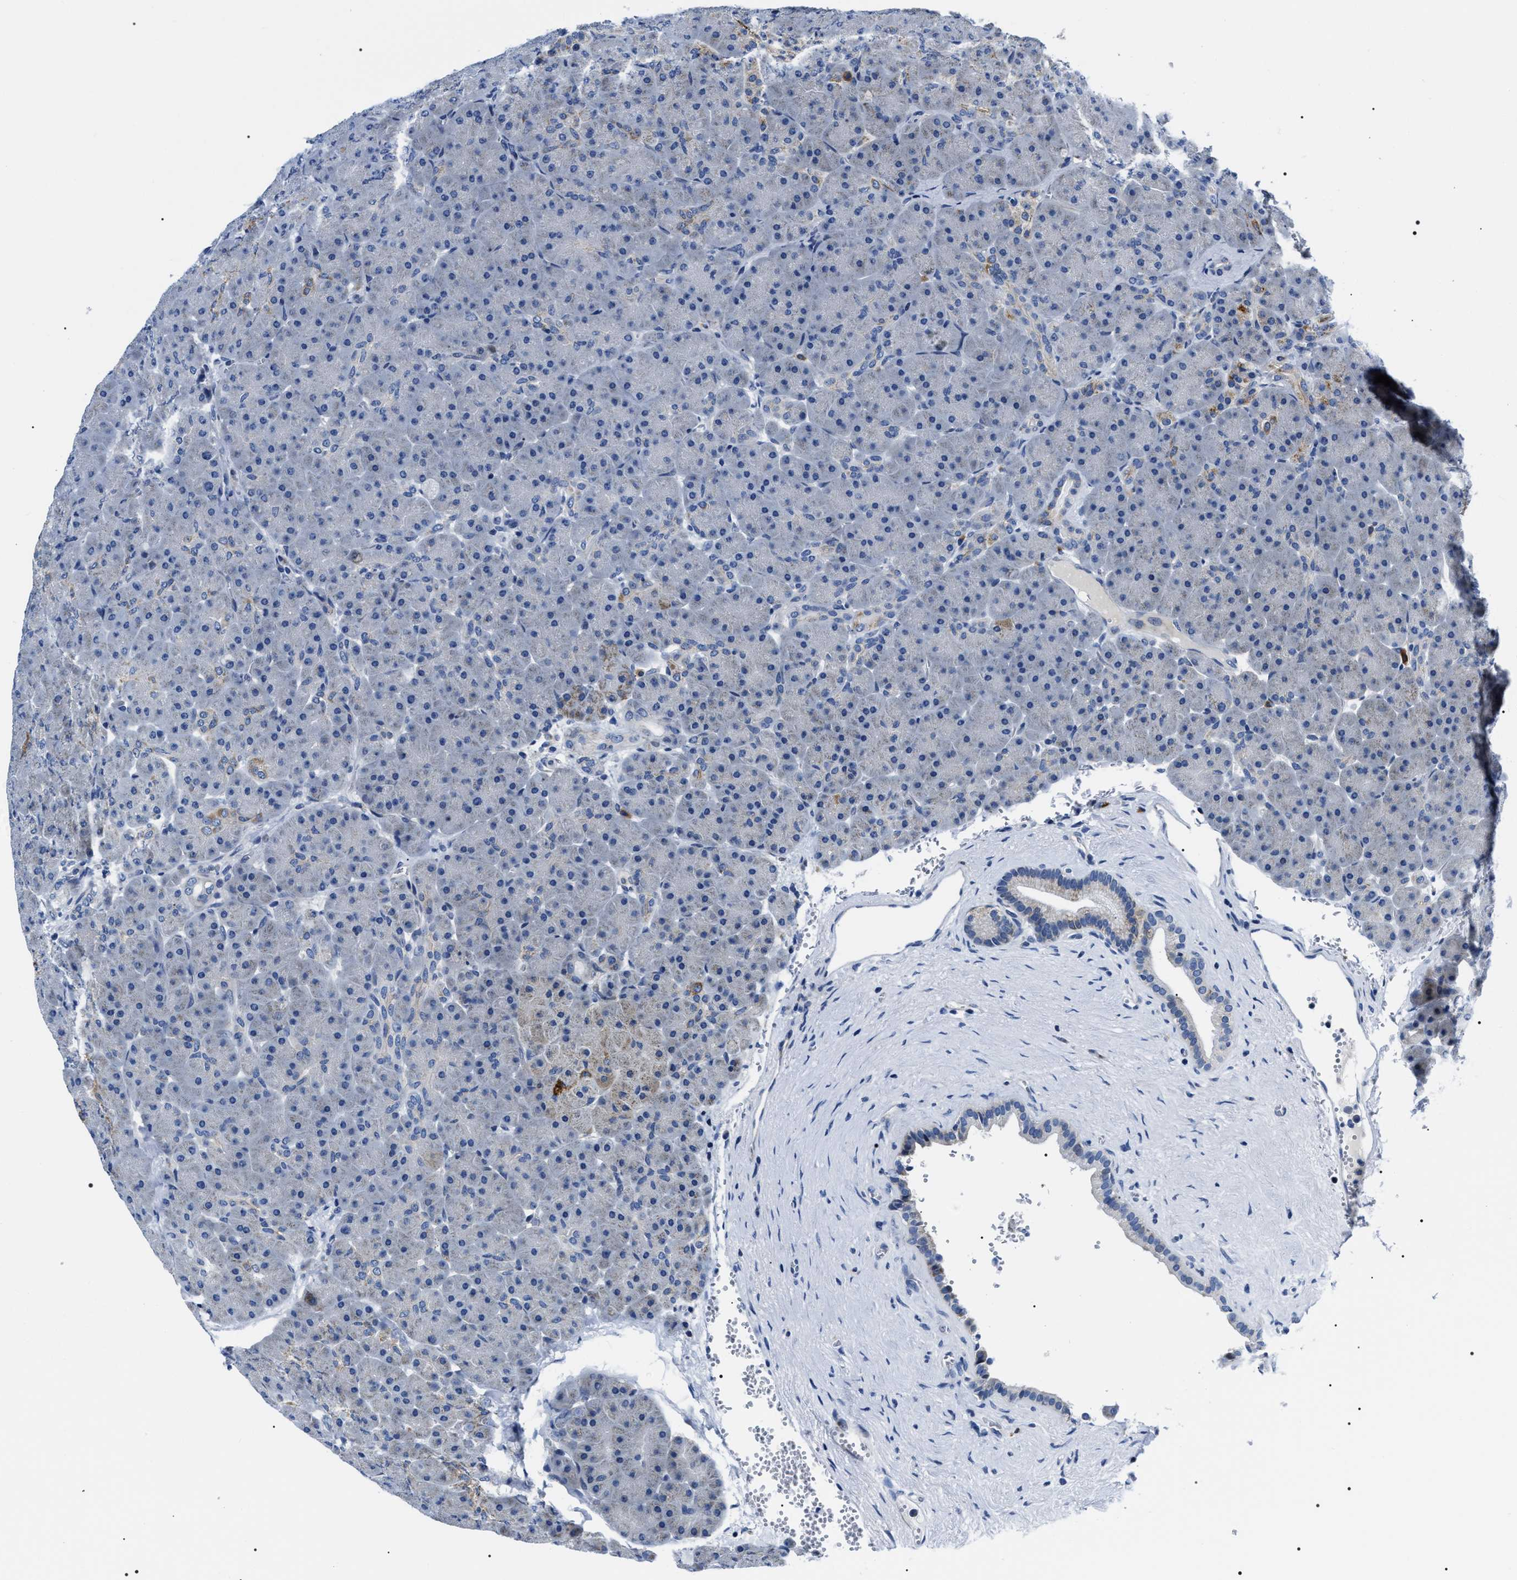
{"staining": {"intensity": "moderate", "quantity": "<25%", "location": "cytoplasmic/membranous"}, "tissue": "pancreas", "cell_type": "Exocrine glandular cells", "image_type": "normal", "snomed": [{"axis": "morphology", "description": "Normal tissue, NOS"}, {"axis": "topography", "description": "Pancreas"}], "caption": "DAB immunohistochemical staining of unremarkable human pancreas shows moderate cytoplasmic/membranous protein positivity in about <25% of exocrine glandular cells. (IHC, brightfield microscopy, high magnification).", "gene": "NTMT1", "patient": {"sex": "male", "age": 66}}